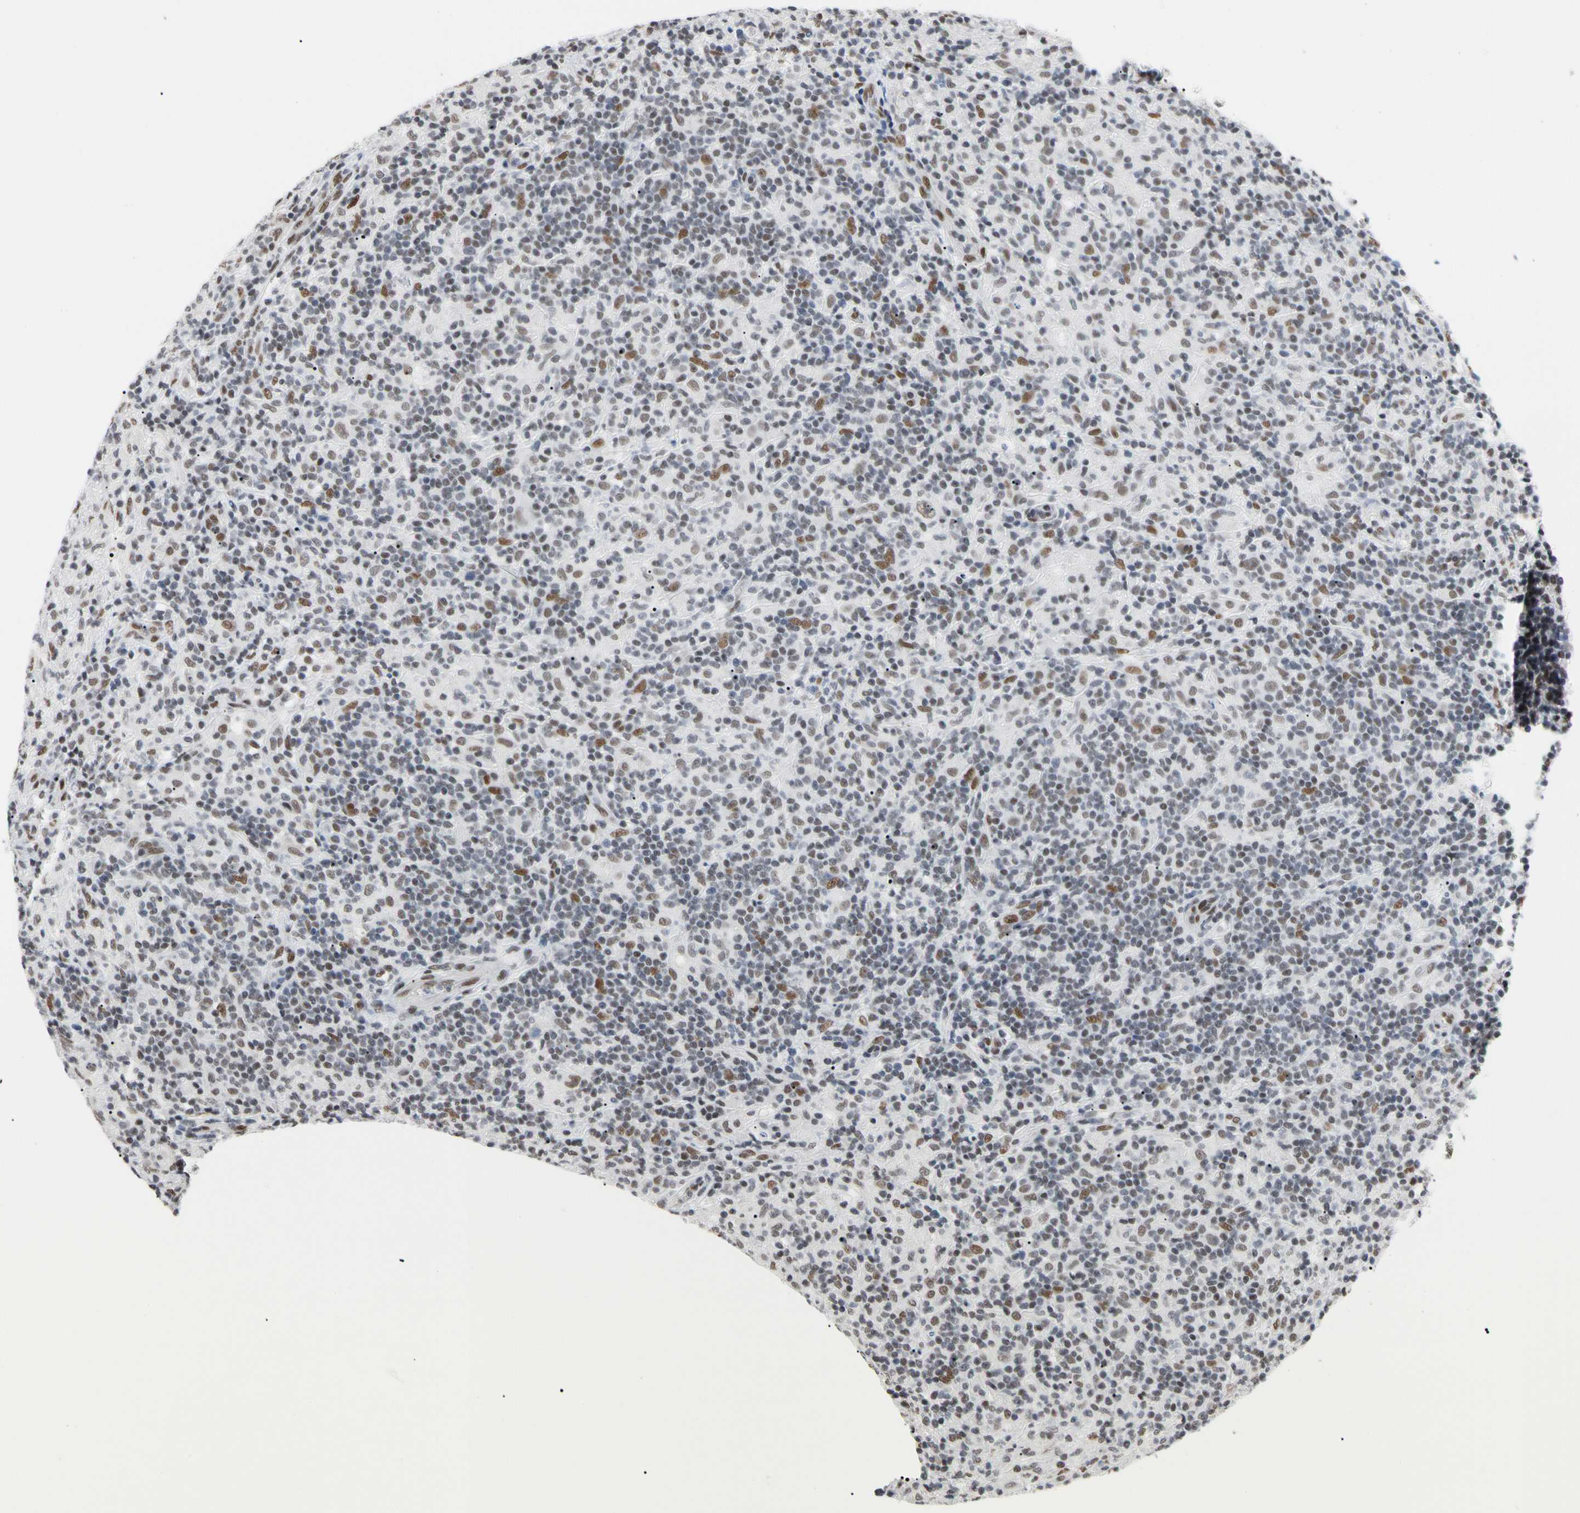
{"staining": {"intensity": "moderate", "quantity": ">75%", "location": "nuclear"}, "tissue": "lymphoma", "cell_type": "Tumor cells", "image_type": "cancer", "snomed": [{"axis": "morphology", "description": "Hodgkin's disease, NOS"}, {"axis": "topography", "description": "Lymph node"}], "caption": "About >75% of tumor cells in human lymphoma exhibit moderate nuclear protein expression as visualized by brown immunohistochemical staining.", "gene": "FAM98B", "patient": {"sex": "male", "age": 70}}